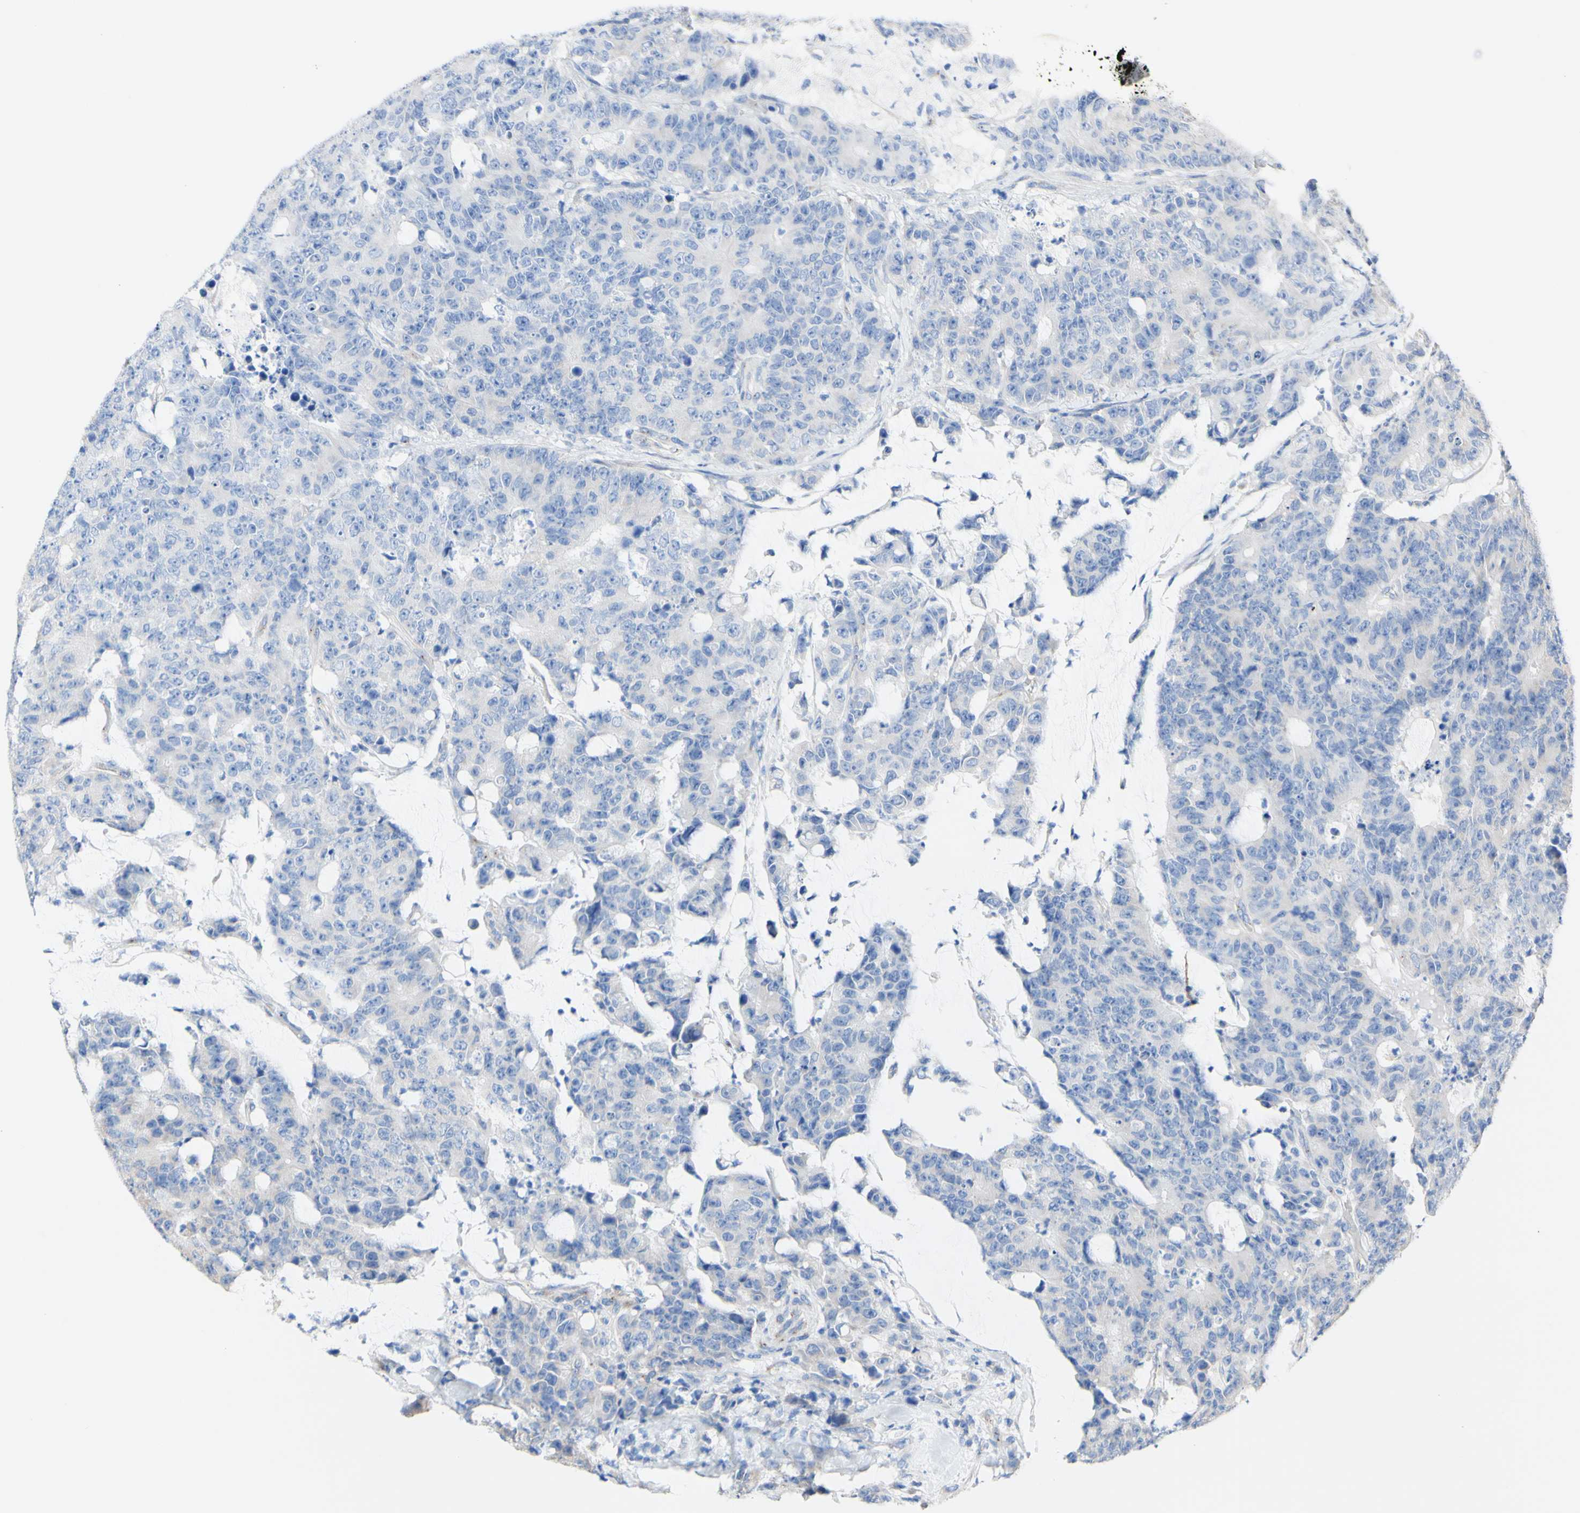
{"staining": {"intensity": "negative", "quantity": "none", "location": "none"}, "tissue": "colorectal cancer", "cell_type": "Tumor cells", "image_type": "cancer", "snomed": [{"axis": "morphology", "description": "Adenocarcinoma, NOS"}, {"axis": "topography", "description": "Colon"}], "caption": "DAB (3,3'-diaminobenzidine) immunohistochemical staining of adenocarcinoma (colorectal) shows no significant positivity in tumor cells.", "gene": "LRIG3", "patient": {"sex": "female", "age": 86}}